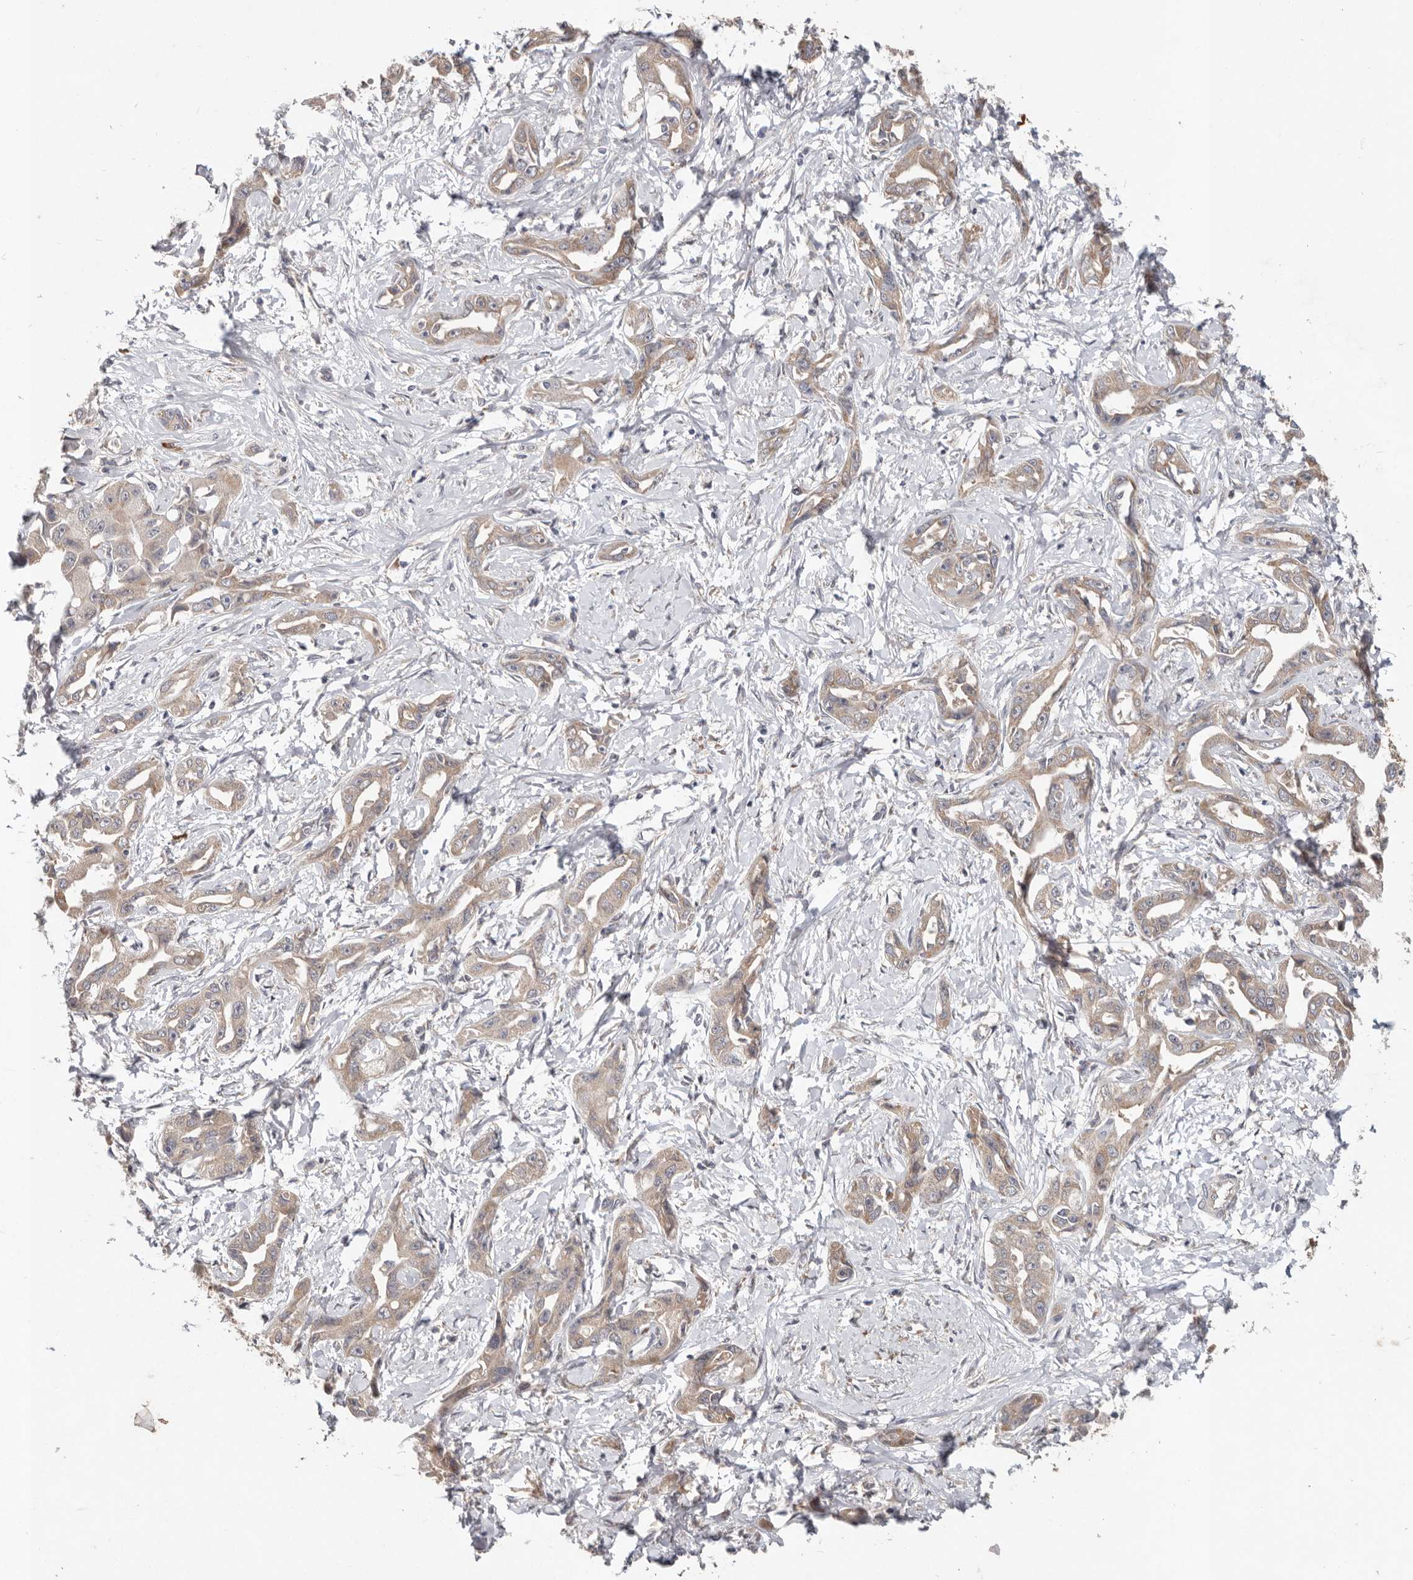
{"staining": {"intensity": "weak", "quantity": ">75%", "location": "cytoplasmic/membranous"}, "tissue": "liver cancer", "cell_type": "Tumor cells", "image_type": "cancer", "snomed": [{"axis": "morphology", "description": "Cholangiocarcinoma"}, {"axis": "topography", "description": "Liver"}], "caption": "Weak cytoplasmic/membranous expression for a protein is appreciated in about >75% of tumor cells of liver cancer using IHC.", "gene": "WDR77", "patient": {"sex": "male", "age": 59}}